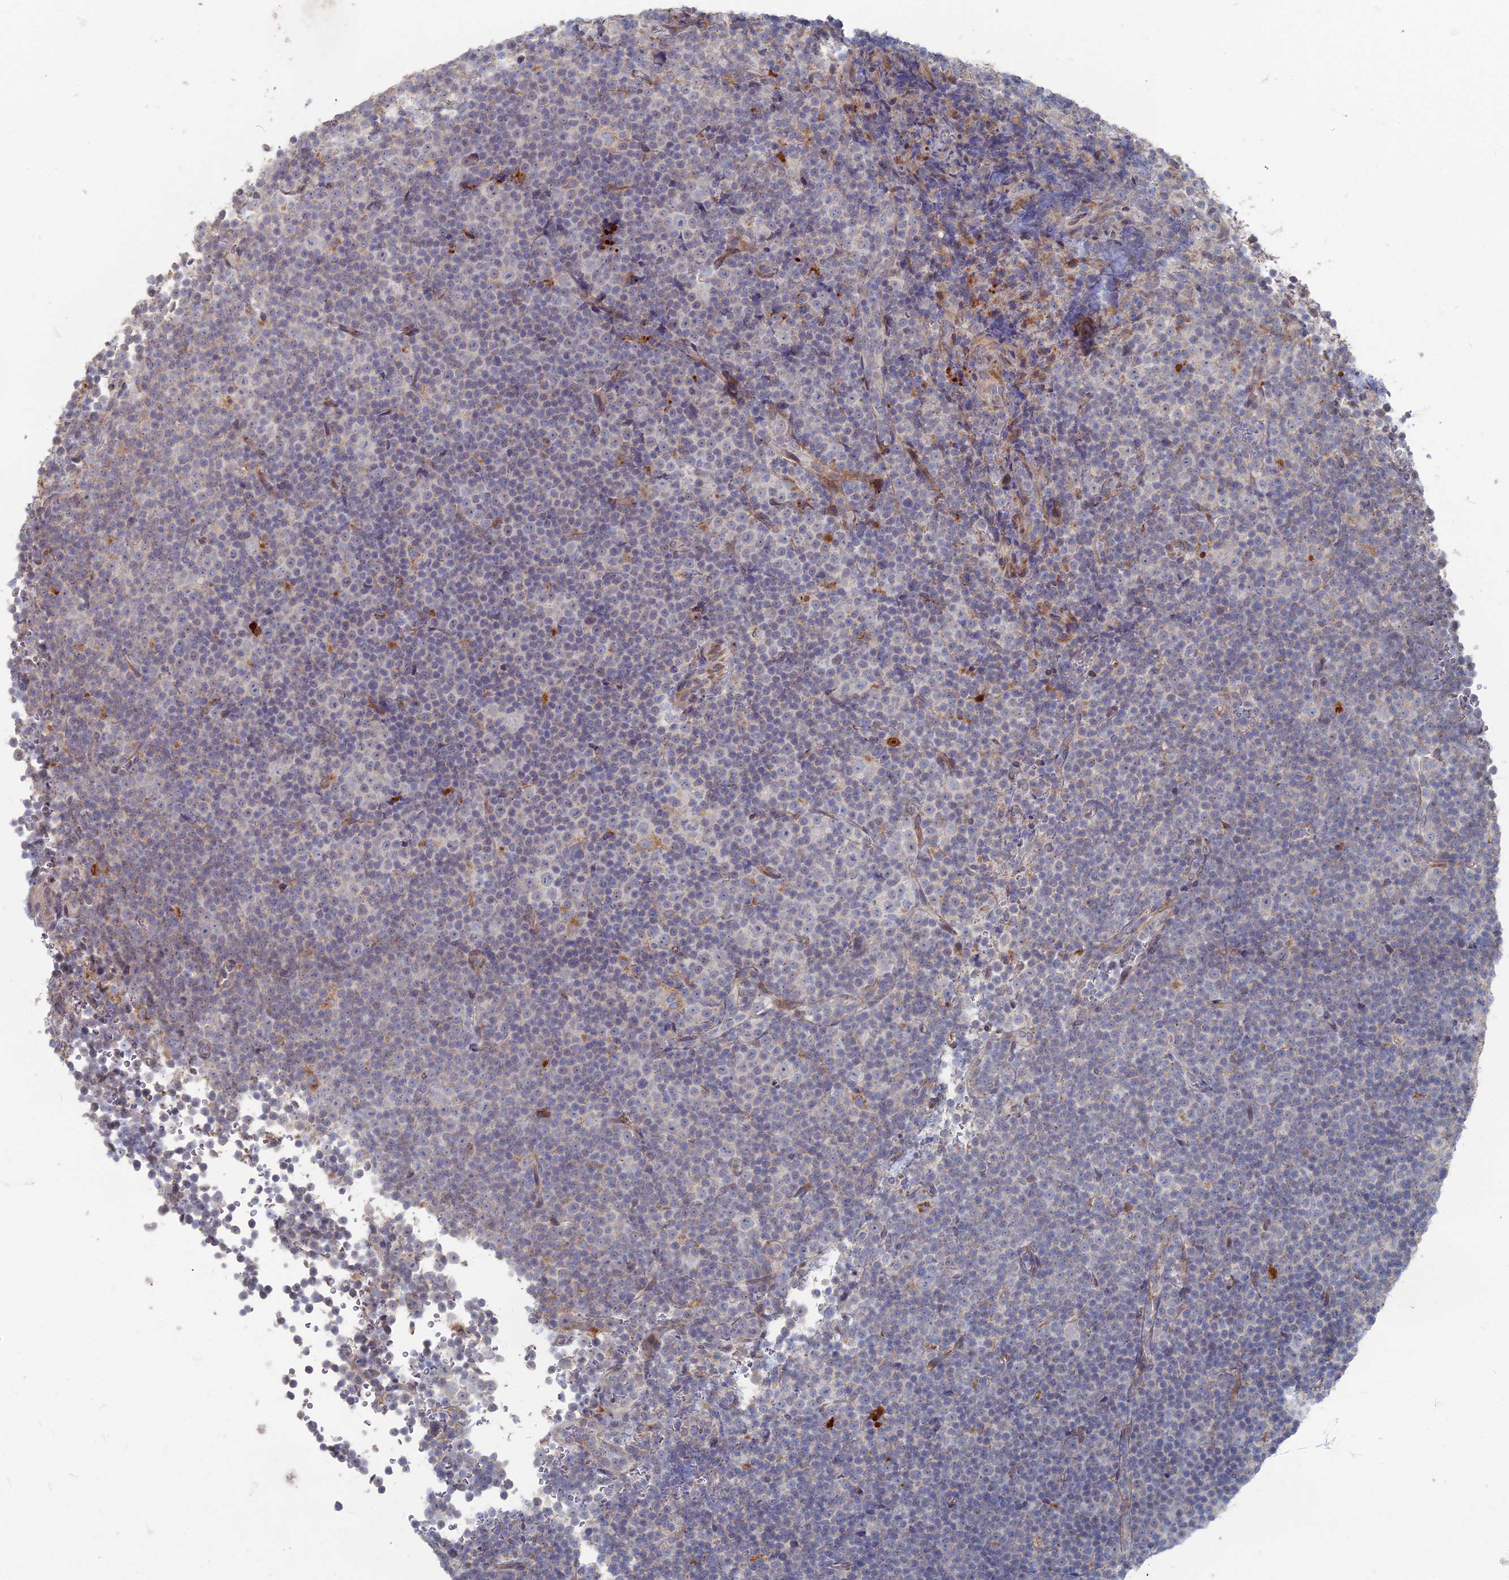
{"staining": {"intensity": "negative", "quantity": "none", "location": "none"}, "tissue": "lymphoma", "cell_type": "Tumor cells", "image_type": "cancer", "snomed": [{"axis": "morphology", "description": "Malignant lymphoma, non-Hodgkin's type, Low grade"}, {"axis": "topography", "description": "Lymph node"}], "caption": "Immunohistochemistry micrograph of neoplastic tissue: low-grade malignant lymphoma, non-Hodgkin's type stained with DAB (3,3'-diaminobenzidine) shows no significant protein staining in tumor cells.", "gene": "TMEM128", "patient": {"sex": "female", "age": 67}}